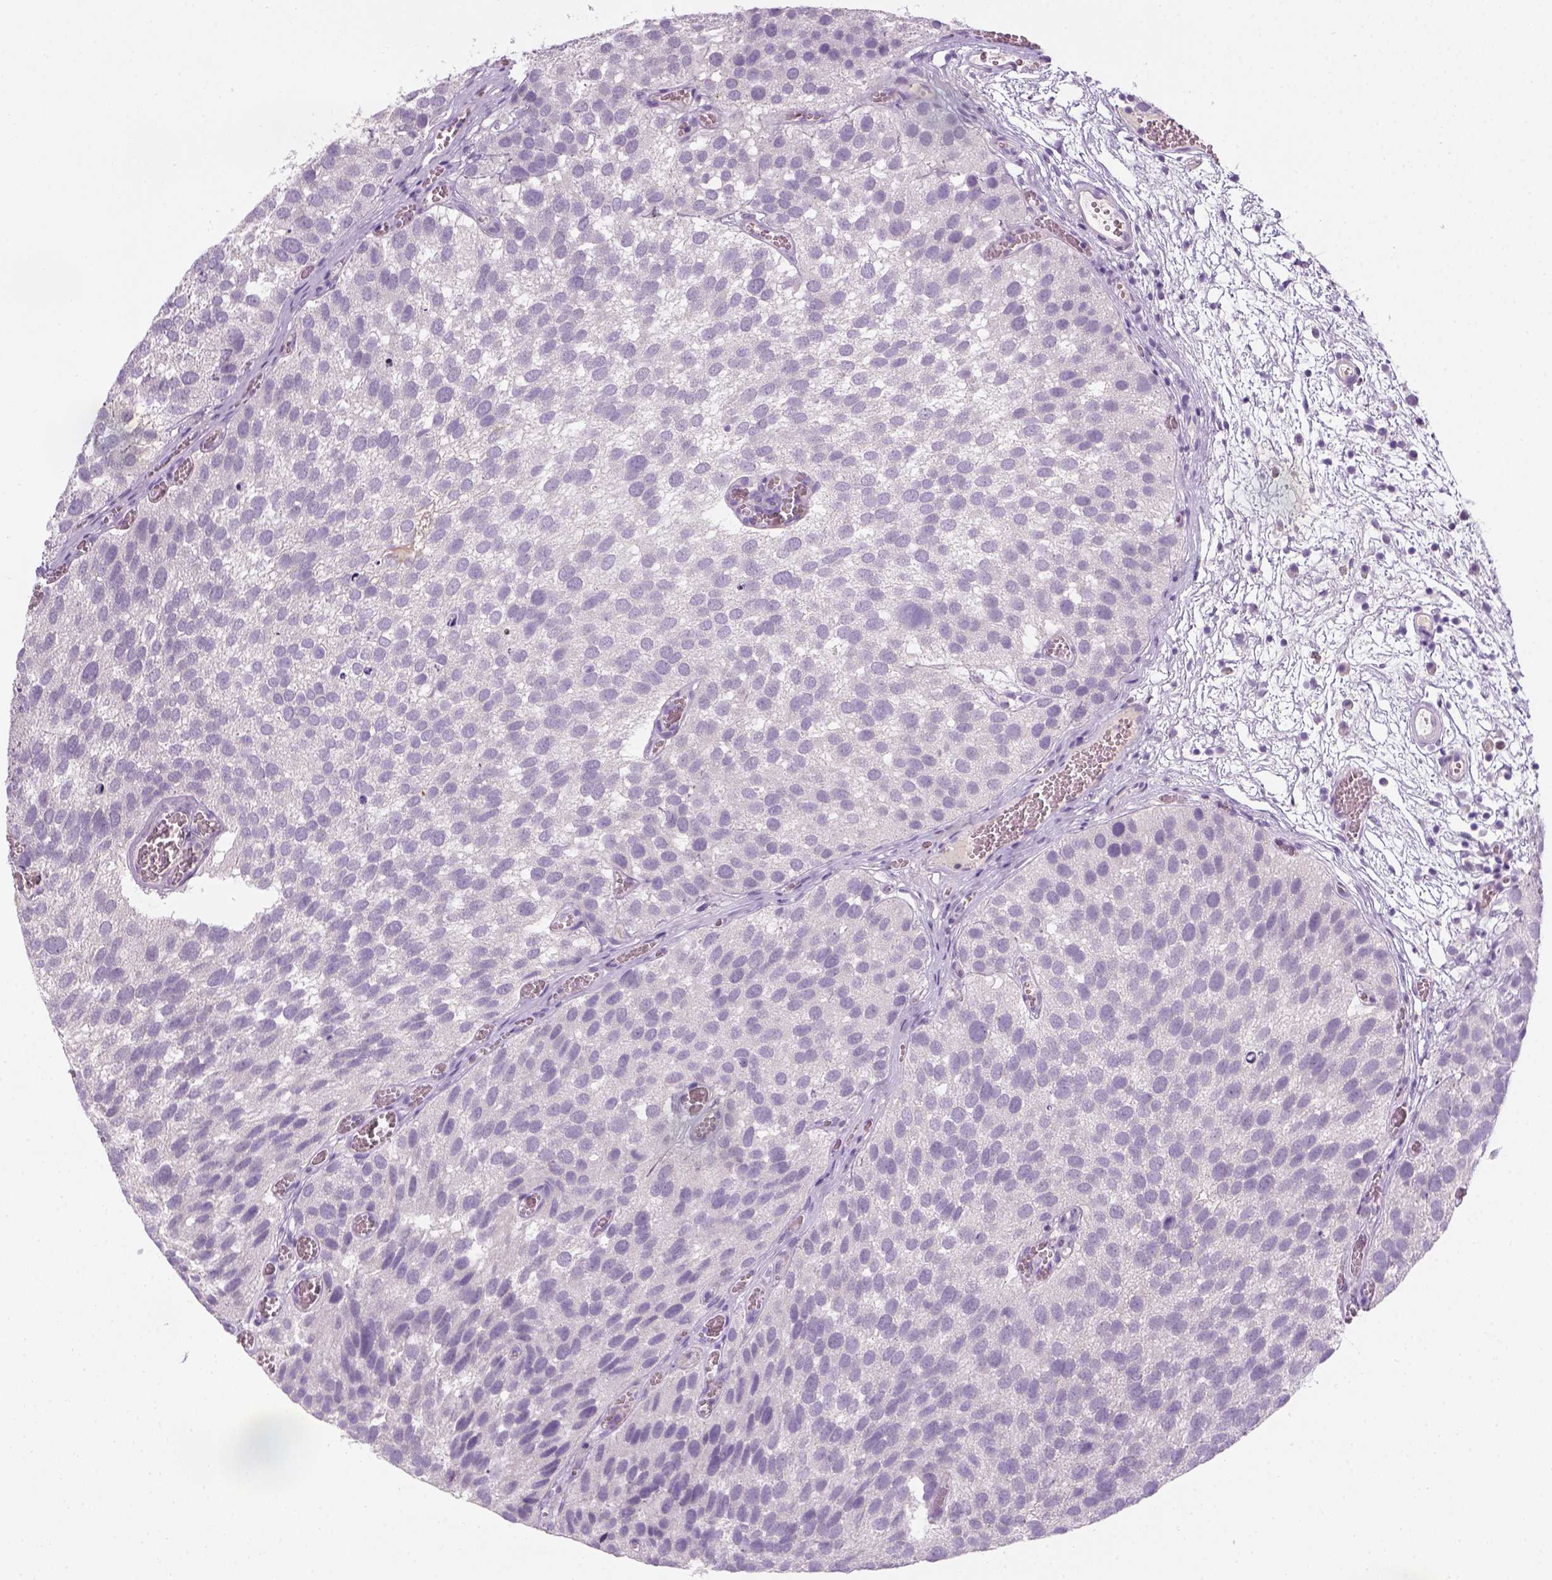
{"staining": {"intensity": "negative", "quantity": "none", "location": "none"}, "tissue": "urothelial cancer", "cell_type": "Tumor cells", "image_type": "cancer", "snomed": [{"axis": "morphology", "description": "Urothelial carcinoma, Low grade"}, {"axis": "topography", "description": "Urinary bladder"}], "caption": "Image shows no significant protein expression in tumor cells of urothelial cancer.", "gene": "GFI1B", "patient": {"sex": "female", "age": 69}}